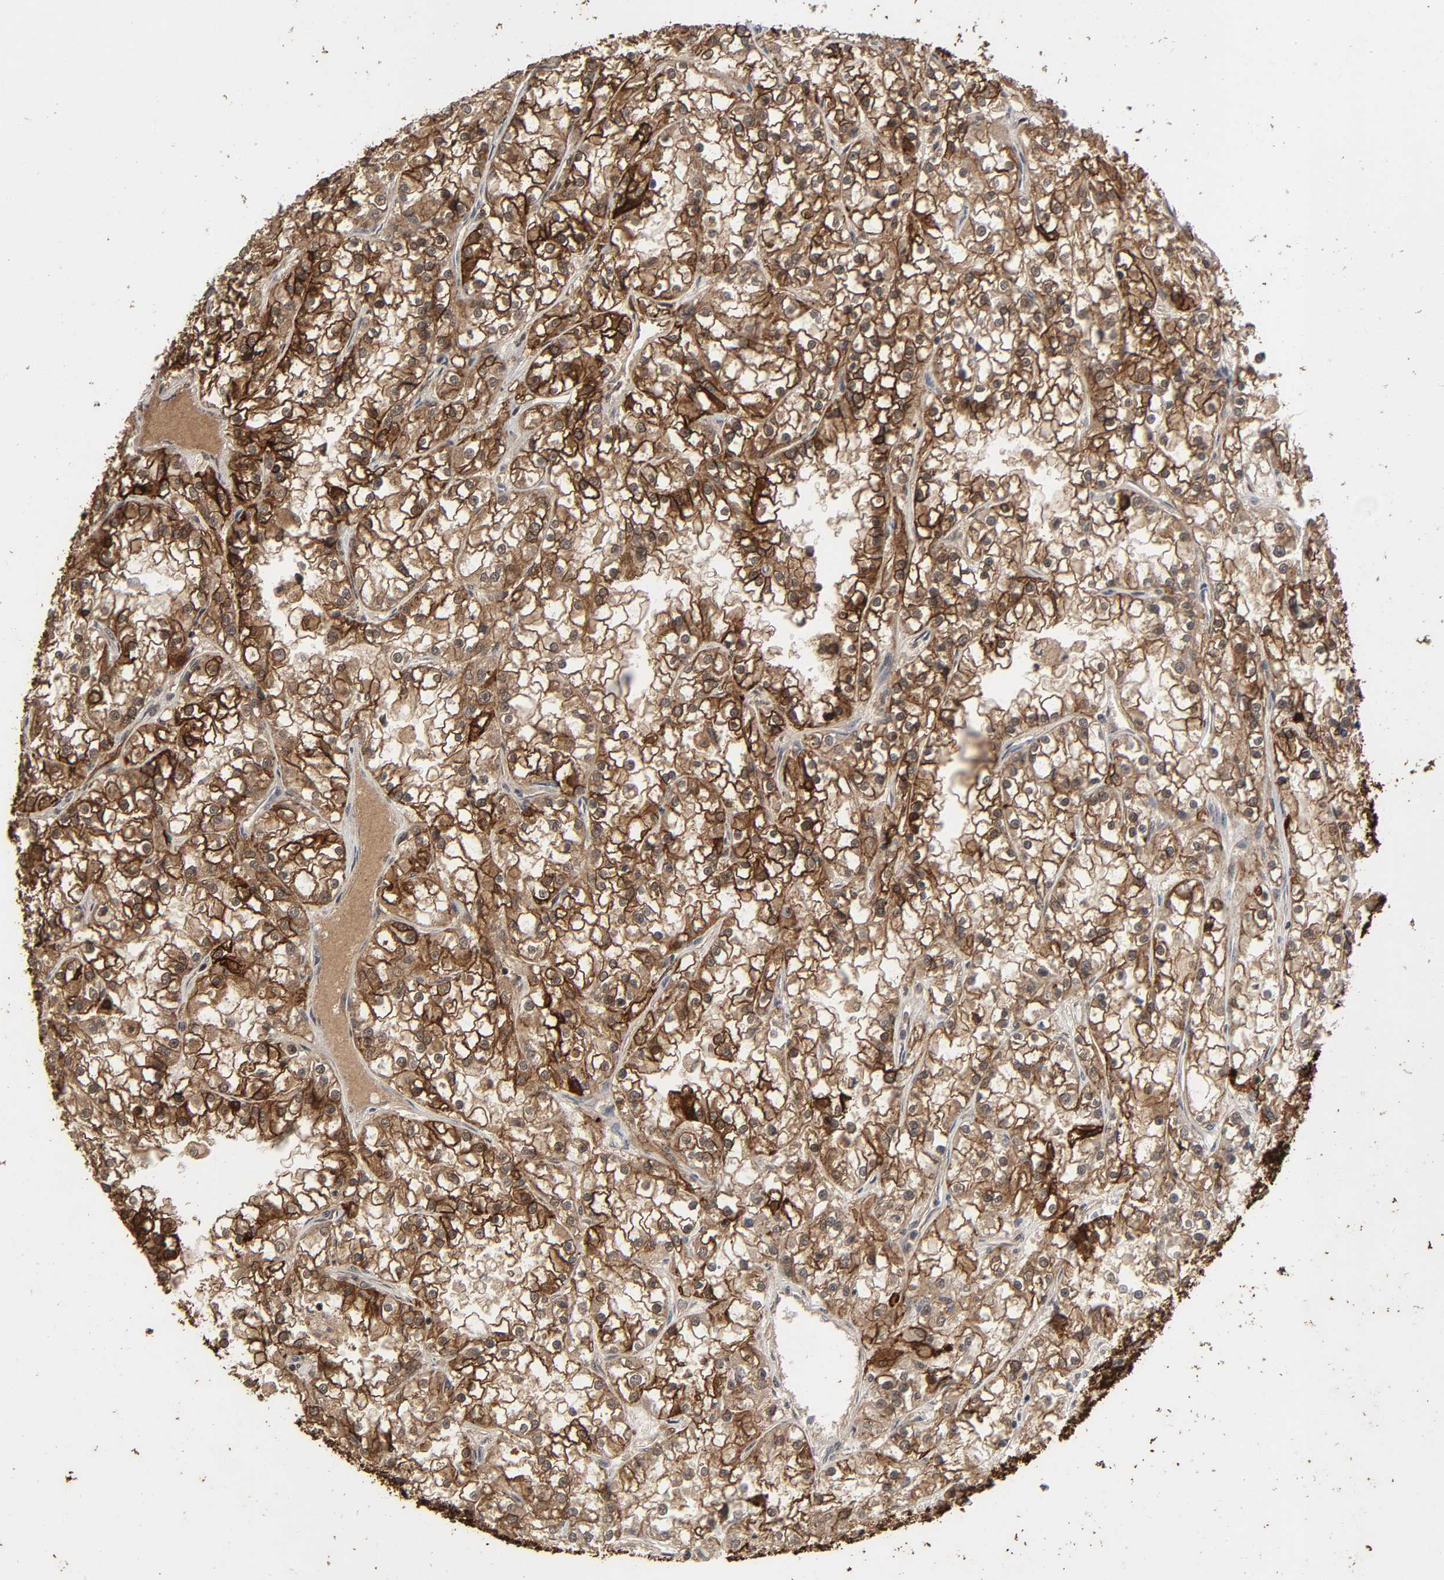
{"staining": {"intensity": "strong", "quantity": "25%-75%", "location": "cytoplasmic/membranous"}, "tissue": "renal cancer", "cell_type": "Tumor cells", "image_type": "cancer", "snomed": [{"axis": "morphology", "description": "Adenocarcinoma, NOS"}, {"axis": "topography", "description": "Kidney"}], "caption": "Tumor cells demonstrate high levels of strong cytoplasmic/membranous expression in about 25%-75% of cells in renal adenocarcinoma. Using DAB (brown) and hematoxylin (blue) stains, captured at high magnification using brightfield microscopy.", "gene": "AHNAK2", "patient": {"sex": "female", "age": 52}}